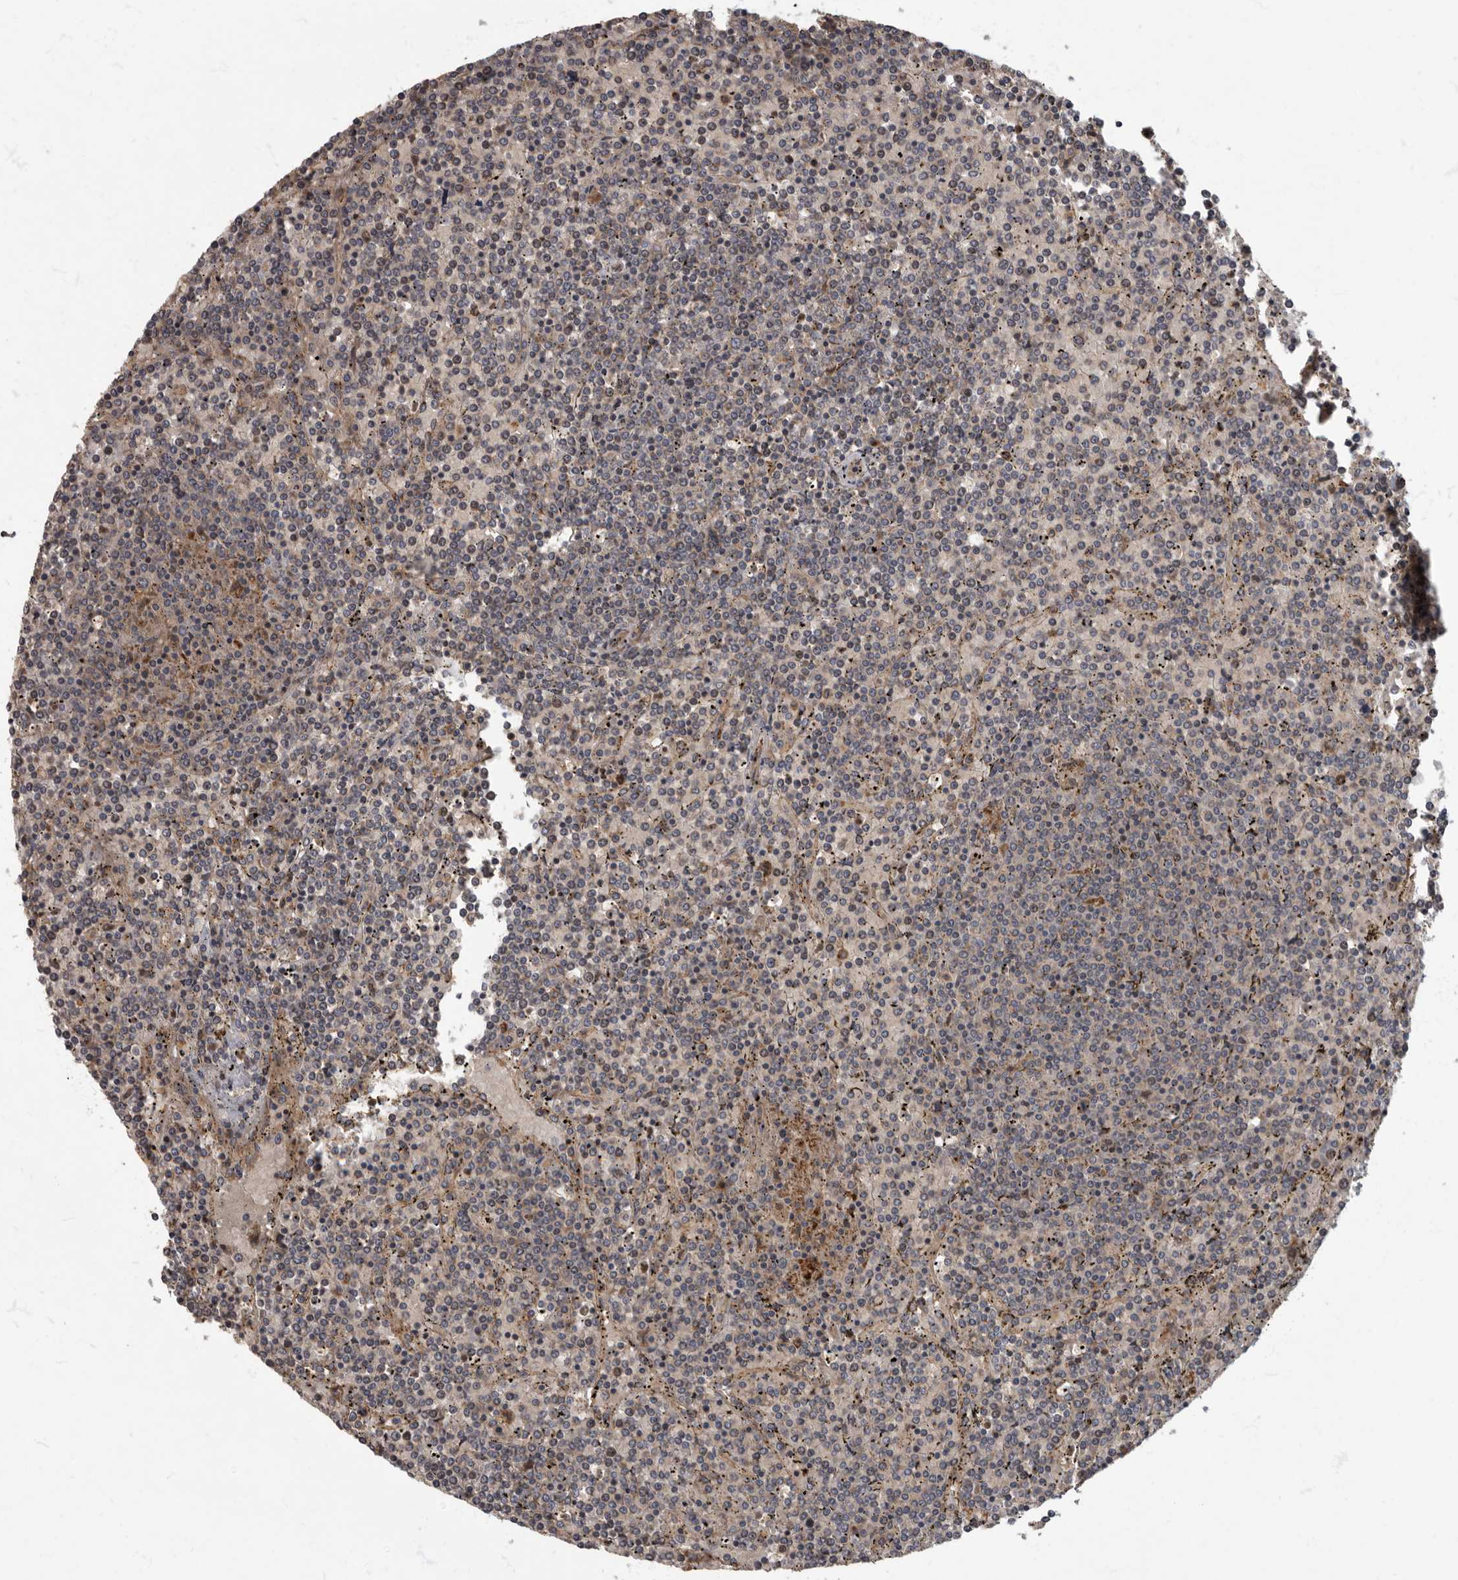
{"staining": {"intensity": "negative", "quantity": "none", "location": "none"}, "tissue": "lymphoma", "cell_type": "Tumor cells", "image_type": "cancer", "snomed": [{"axis": "morphology", "description": "Malignant lymphoma, non-Hodgkin's type, Low grade"}, {"axis": "topography", "description": "Spleen"}], "caption": "Tumor cells are negative for brown protein staining in low-grade malignant lymphoma, non-Hodgkin's type. Nuclei are stained in blue.", "gene": "IQCK", "patient": {"sex": "female", "age": 19}}